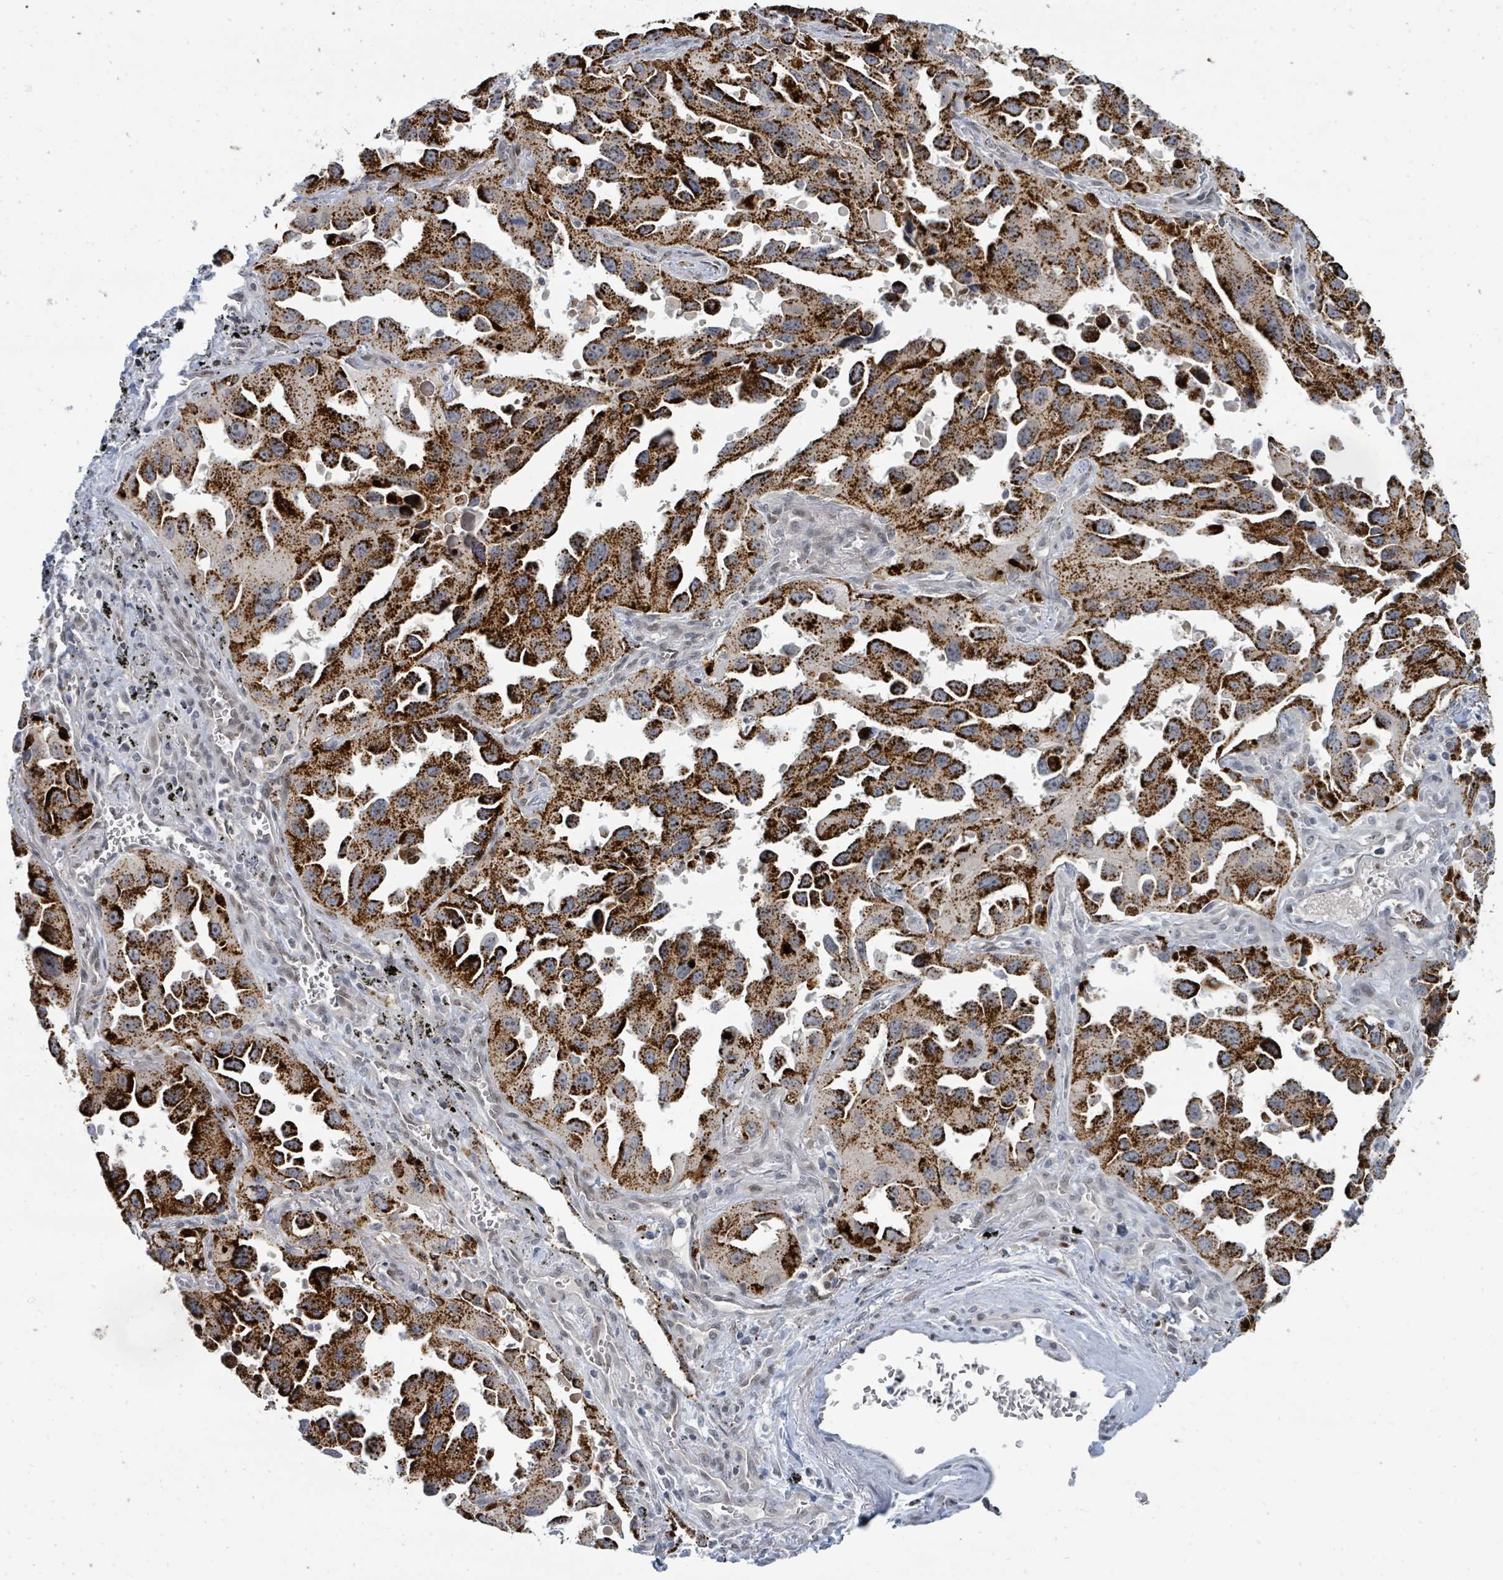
{"staining": {"intensity": "strong", "quantity": ">75%", "location": "cytoplasmic/membranous"}, "tissue": "lung cancer", "cell_type": "Tumor cells", "image_type": "cancer", "snomed": [{"axis": "morphology", "description": "Adenocarcinoma, NOS"}, {"axis": "topography", "description": "Lung"}], "caption": "Adenocarcinoma (lung) tissue shows strong cytoplasmic/membranous positivity in about >75% of tumor cells, visualized by immunohistochemistry.", "gene": "SUMO4", "patient": {"sex": "male", "age": 66}}